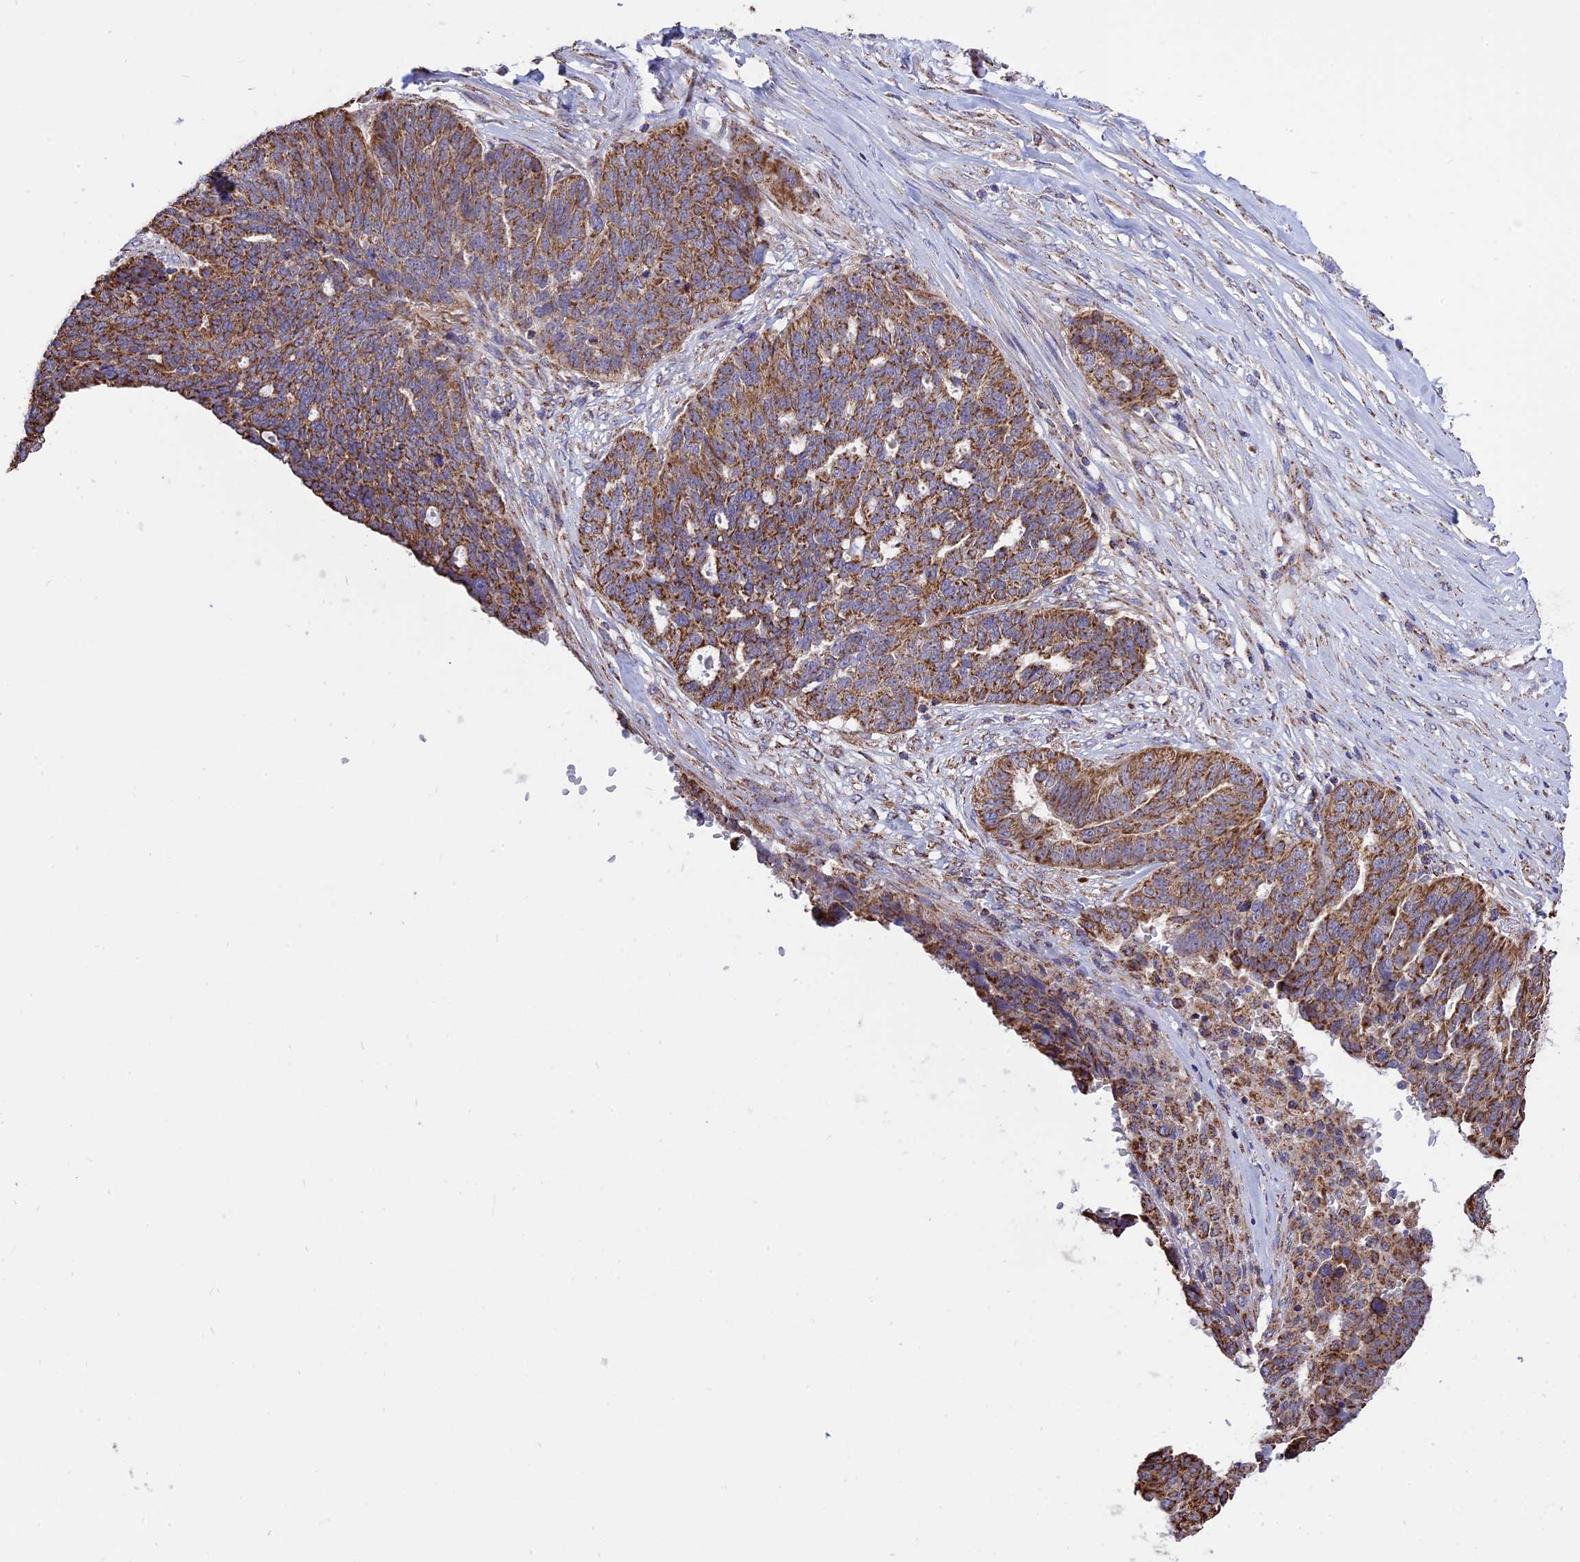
{"staining": {"intensity": "moderate", "quantity": ">75%", "location": "cytoplasmic/membranous"}, "tissue": "ovarian cancer", "cell_type": "Tumor cells", "image_type": "cancer", "snomed": [{"axis": "morphology", "description": "Cystadenocarcinoma, serous, NOS"}, {"axis": "topography", "description": "Ovary"}], "caption": "Immunohistochemical staining of human ovarian cancer exhibits medium levels of moderate cytoplasmic/membranous staining in about >75% of tumor cells.", "gene": "TTC4", "patient": {"sex": "female", "age": 59}}